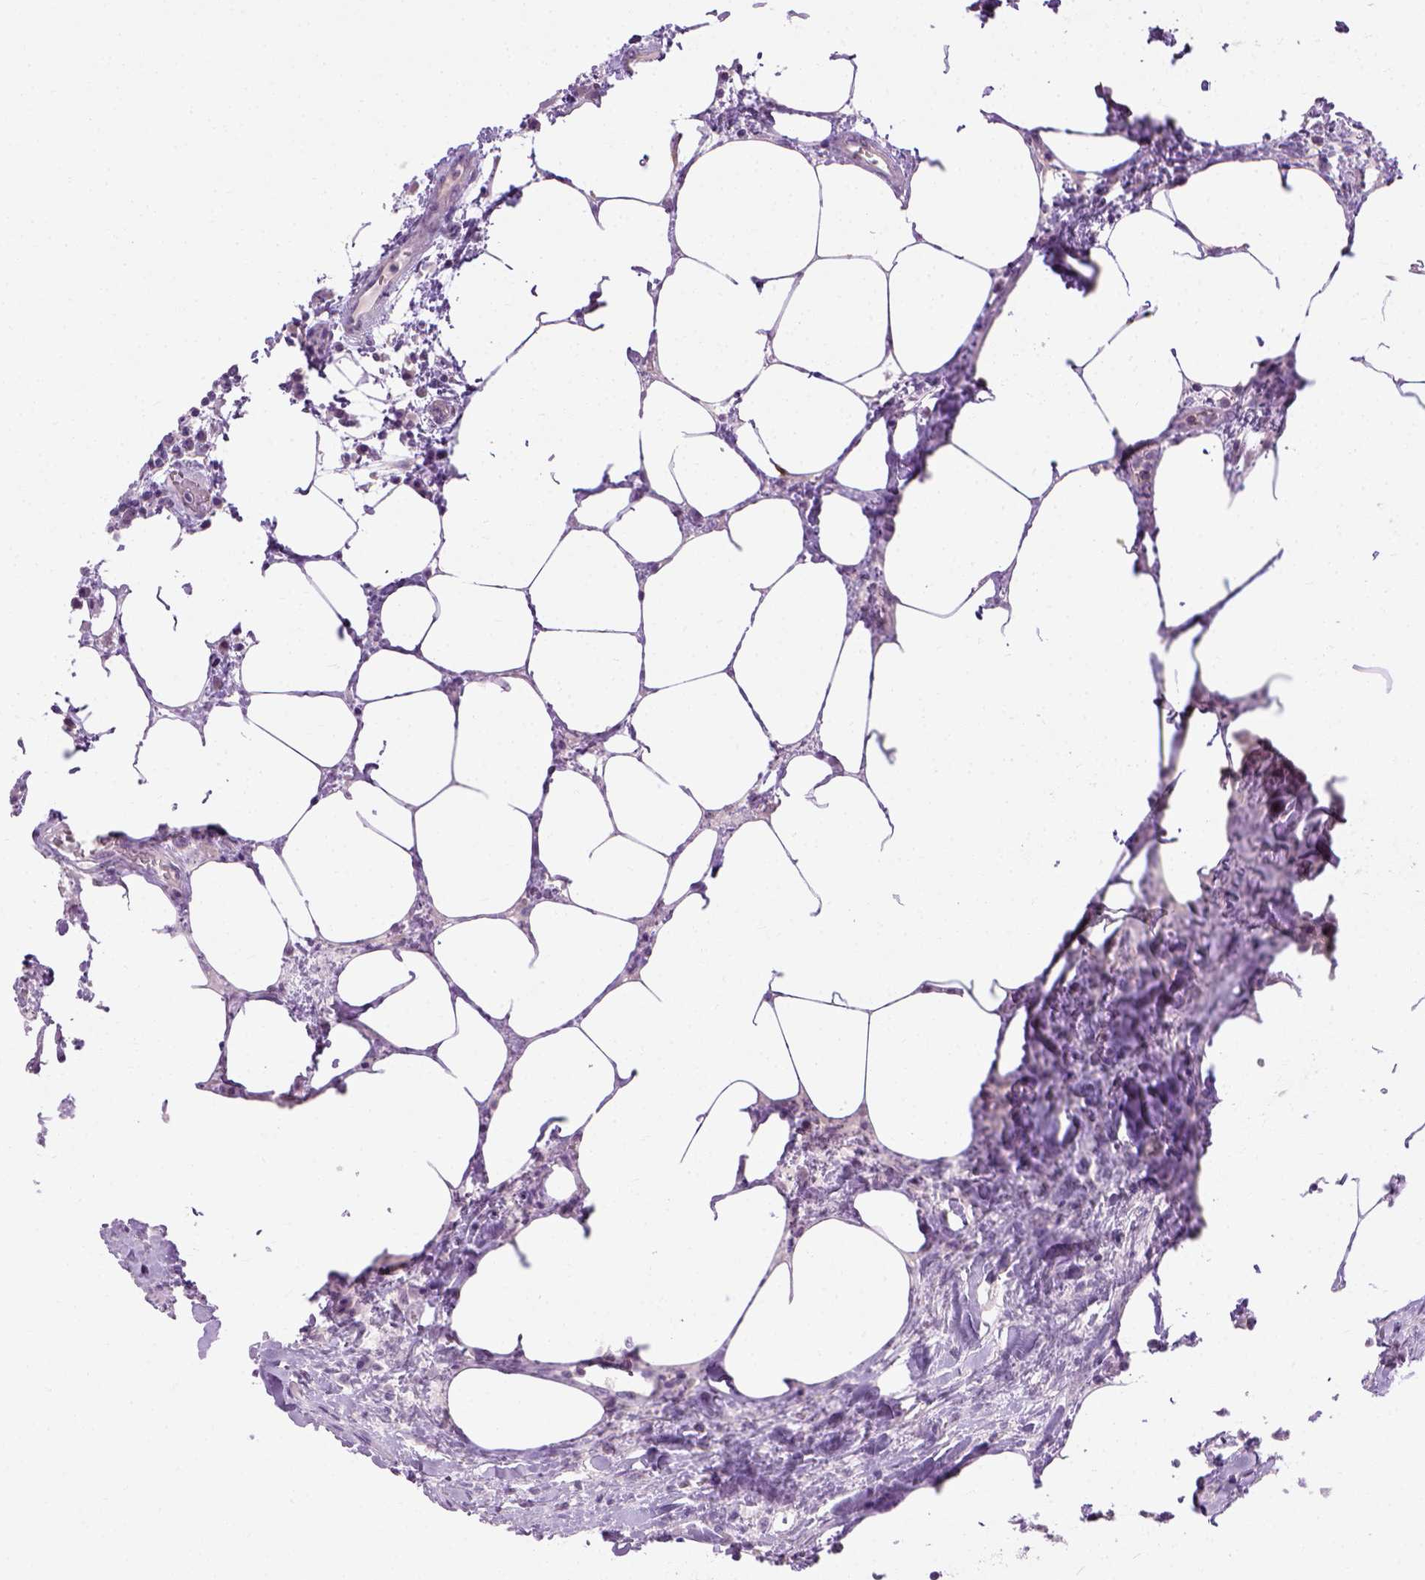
{"staining": {"intensity": "negative", "quantity": "none", "location": "none"}, "tissue": "lymph node", "cell_type": "Non-germinal center cells", "image_type": "normal", "snomed": [{"axis": "morphology", "description": "Normal tissue, NOS"}, {"axis": "topography", "description": "Lymph node"}], "caption": "Protein analysis of unremarkable lymph node exhibits no significant expression in non-germinal center cells.", "gene": "UTP4", "patient": {"sex": "male", "age": 67}}